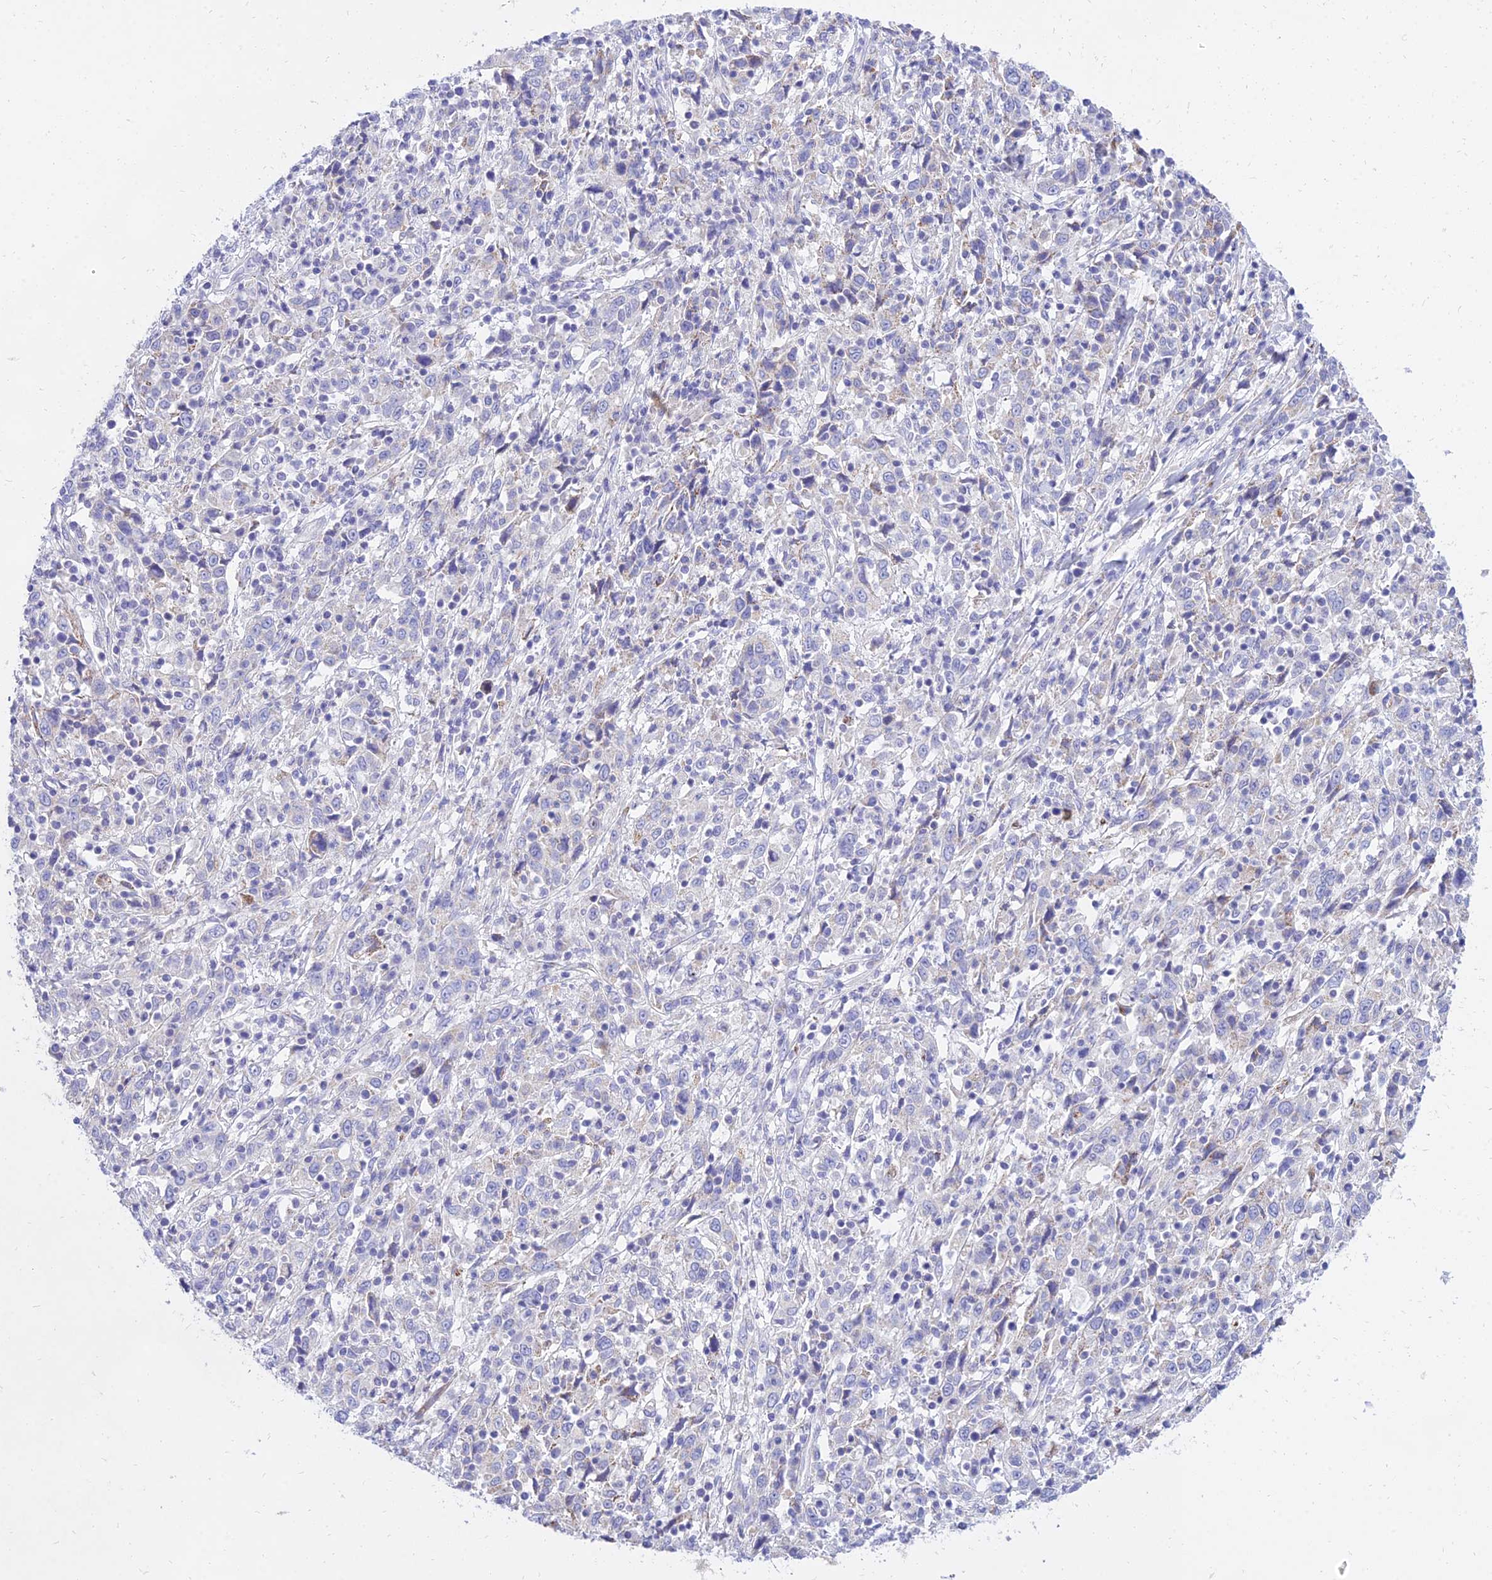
{"staining": {"intensity": "negative", "quantity": "none", "location": "none"}, "tissue": "cervical cancer", "cell_type": "Tumor cells", "image_type": "cancer", "snomed": [{"axis": "morphology", "description": "Squamous cell carcinoma, NOS"}, {"axis": "topography", "description": "Cervix"}], "caption": "A histopathology image of cervical squamous cell carcinoma stained for a protein exhibits no brown staining in tumor cells.", "gene": "PKN3", "patient": {"sex": "female", "age": 46}}